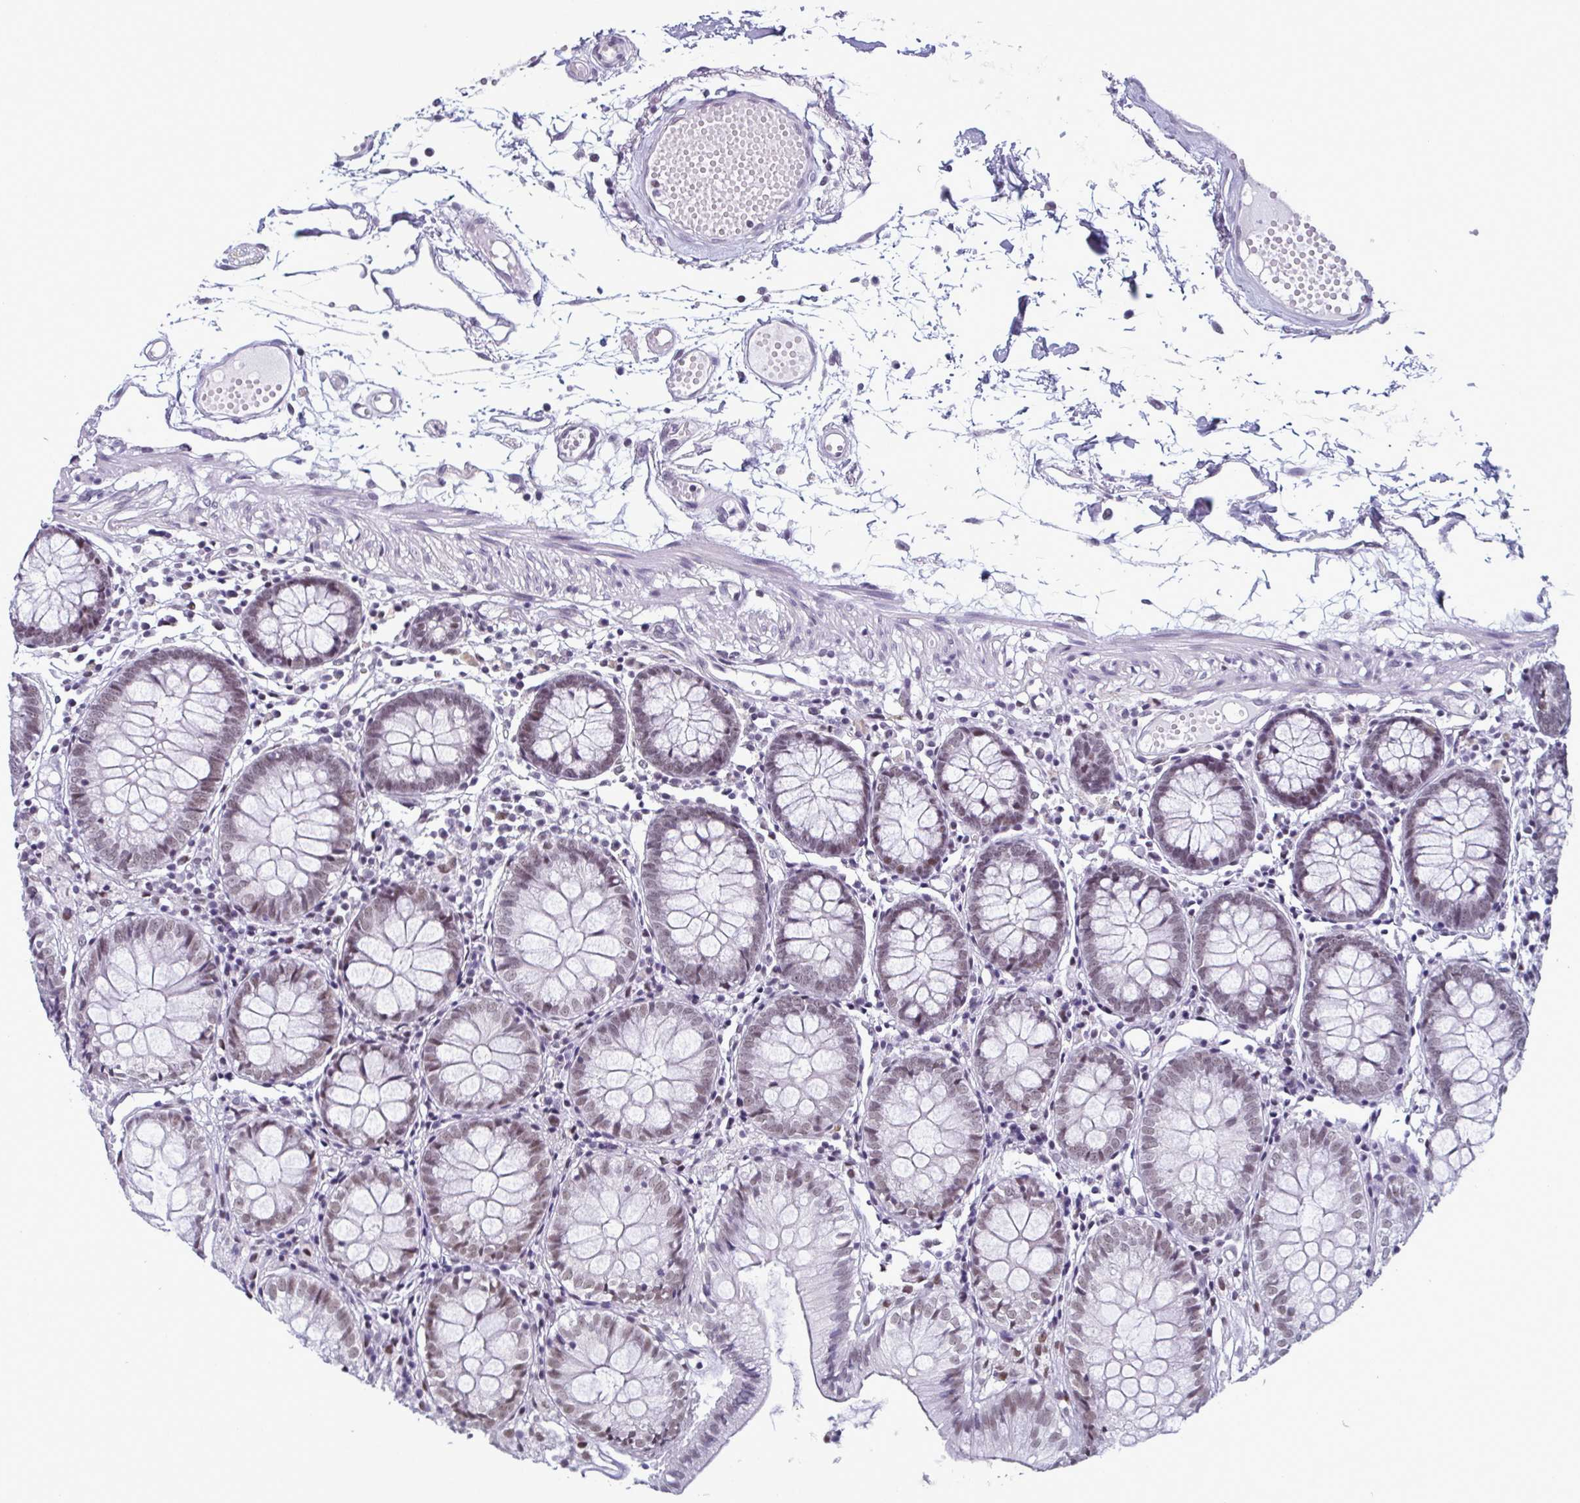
{"staining": {"intensity": "negative", "quantity": "none", "location": "none"}, "tissue": "colon", "cell_type": "Endothelial cells", "image_type": "normal", "snomed": [{"axis": "morphology", "description": "Normal tissue, NOS"}, {"axis": "morphology", "description": "Adenocarcinoma, NOS"}, {"axis": "topography", "description": "Colon"}], "caption": "Immunohistochemical staining of unremarkable human colon shows no significant expression in endothelial cells.", "gene": "RBM7", "patient": {"sex": "male", "age": 83}}